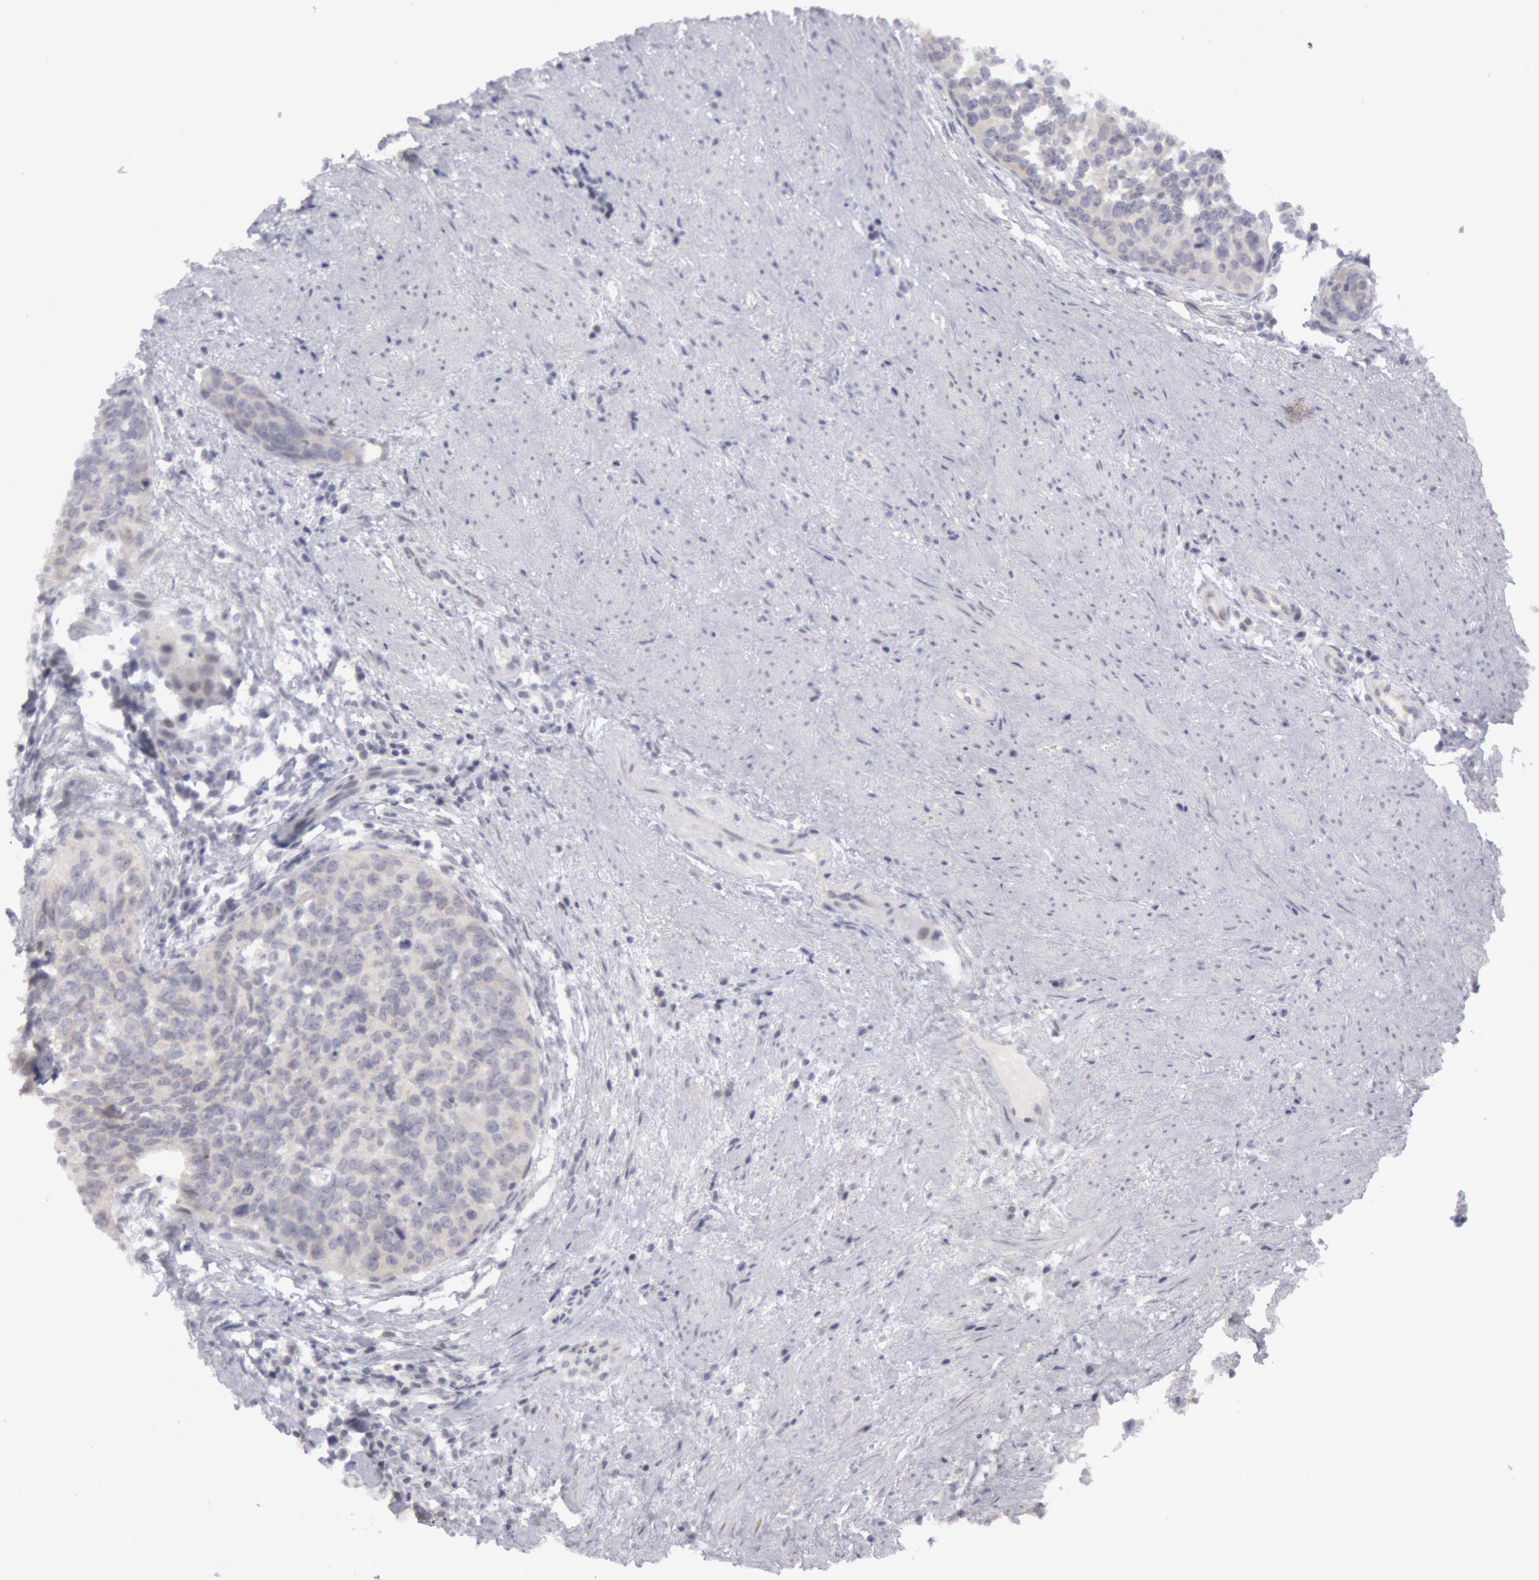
{"staining": {"intensity": "negative", "quantity": "none", "location": "none"}, "tissue": "urothelial cancer", "cell_type": "Tumor cells", "image_type": "cancer", "snomed": [{"axis": "morphology", "description": "Urothelial carcinoma, High grade"}, {"axis": "topography", "description": "Urinary bladder"}], "caption": "DAB (3,3'-diaminobenzidine) immunohistochemical staining of human urothelial cancer displays no significant staining in tumor cells.", "gene": "JOSD1", "patient": {"sex": "male", "age": 81}}